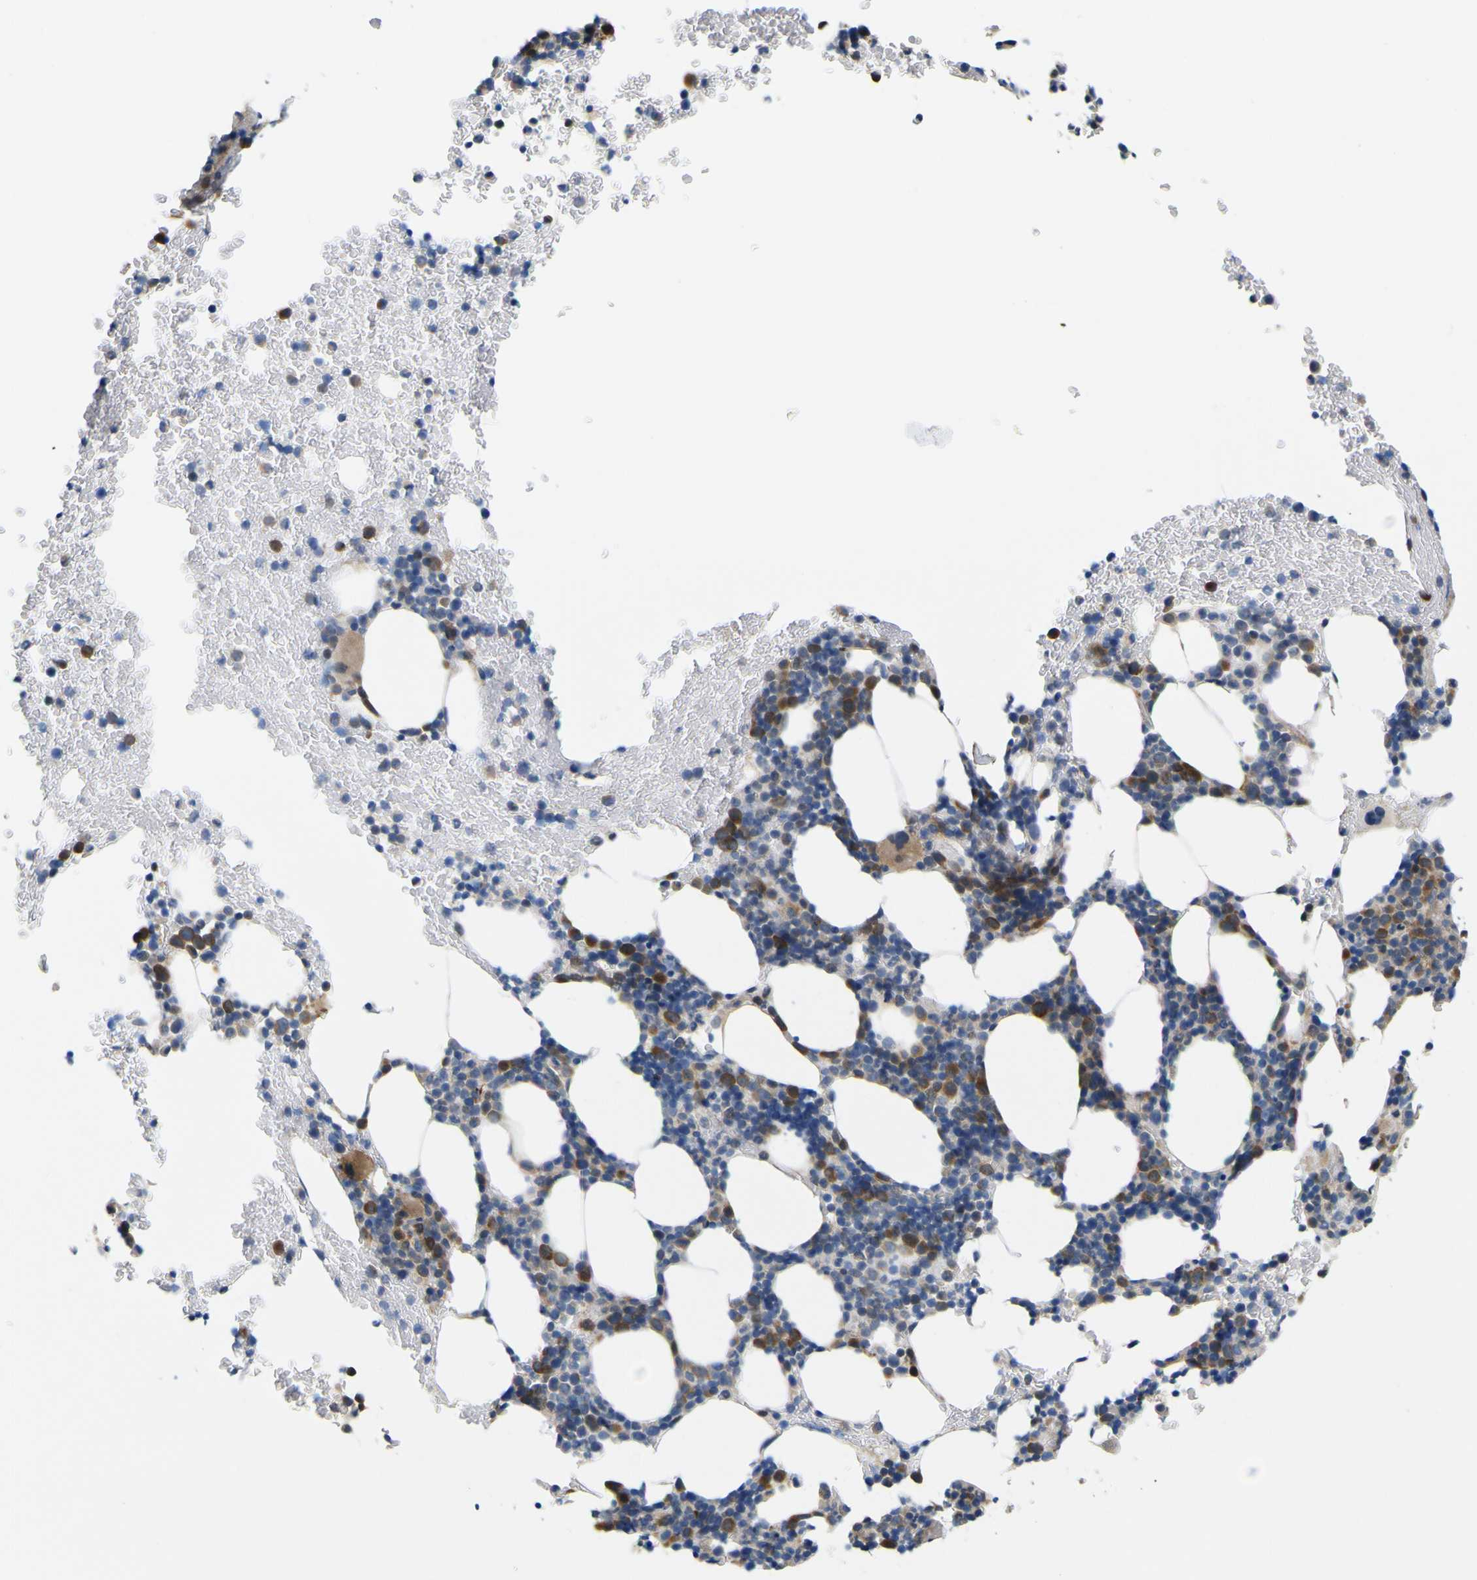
{"staining": {"intensity": "moderate", "quantity": ">75%", "location": "cytoplasmic/membranous"}, "tissue": "bone marrow", "cell_type": "Hematopoietic cells", "image_type": "normal", "snomed": [{"axis": "morphology", "description": "Normal tissue, NOS"}, {"axis": "morphology", "description": "Inflammation, NOS"}, {"axis": "topography", "description": "Bone marrow"}], "caption": "Immunohistochemical staining of benign human bone marrow shows moderate cytoplasmic/membranous protein expression in about >75% of hematopoietic cells.", "gene": "JPH1", "patient": {"sex": "female", "age": 70}}